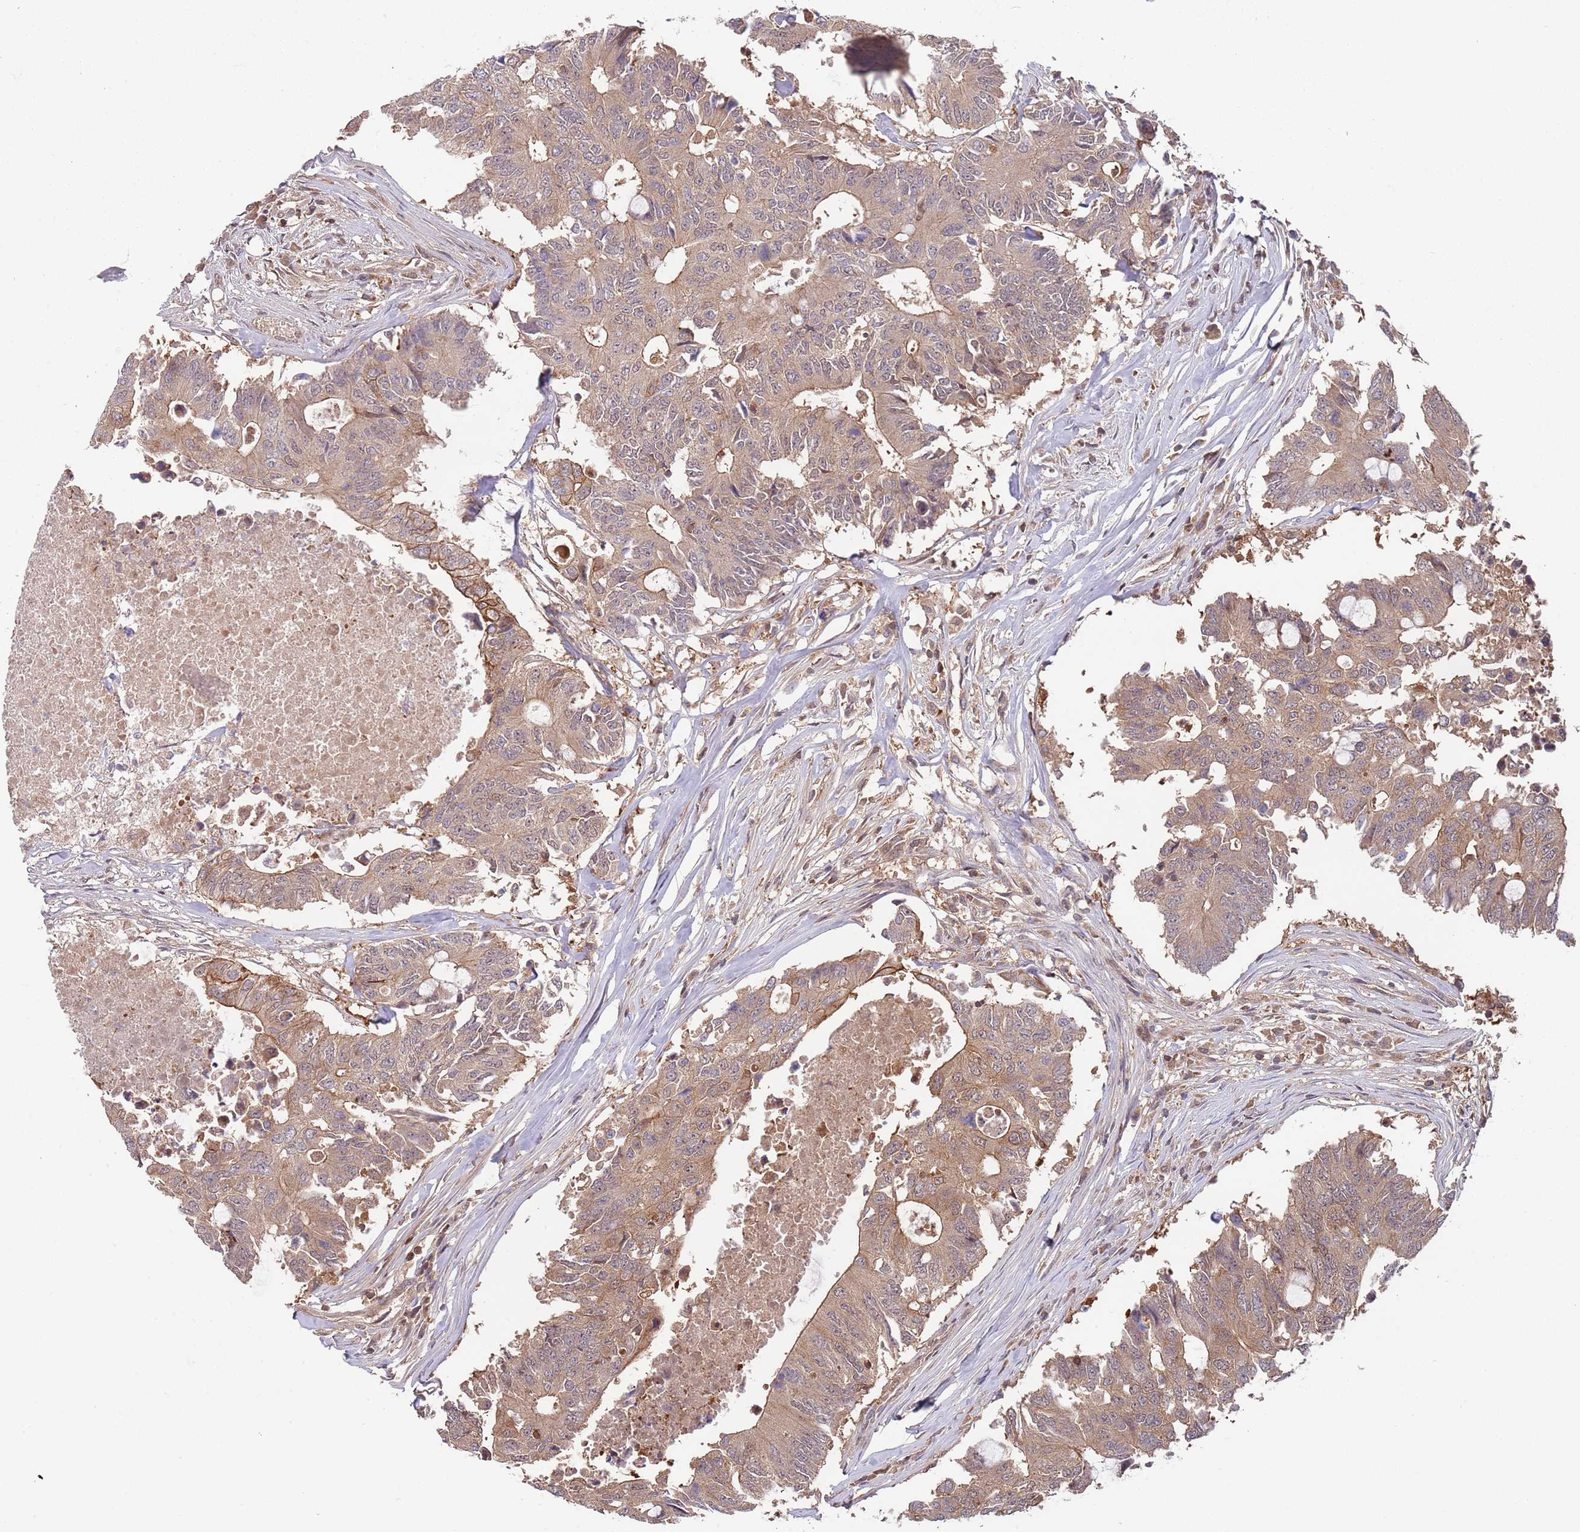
{"staining": {"intensity": "moderate", "quantity": ">75%", "location": "cytoplasmic/membranous"}, "tissue": "colorectal cancer", "cell_type": "Tumor cells", "image_type": "cancer", "snomed": [{"axis": "morphology", "description": "Adenocarcinoma, NOS"}, {"axis": "topography", "description": "Colon"}], "caption": "Immunohistochemical staining of human adenocarcinoma (colorectal) reveals medium levels of moderate cytoplasmic/membranous expression in about >75% of tumor cells. The staining is performed using DAB (3,3'-diaminobenzidine) brown chromogen to label protein expression. The nuclei are counter-stained blue using hematoxylin.", "gene": "GSDMD", "patient": {"sex": "male", "age": 71}}